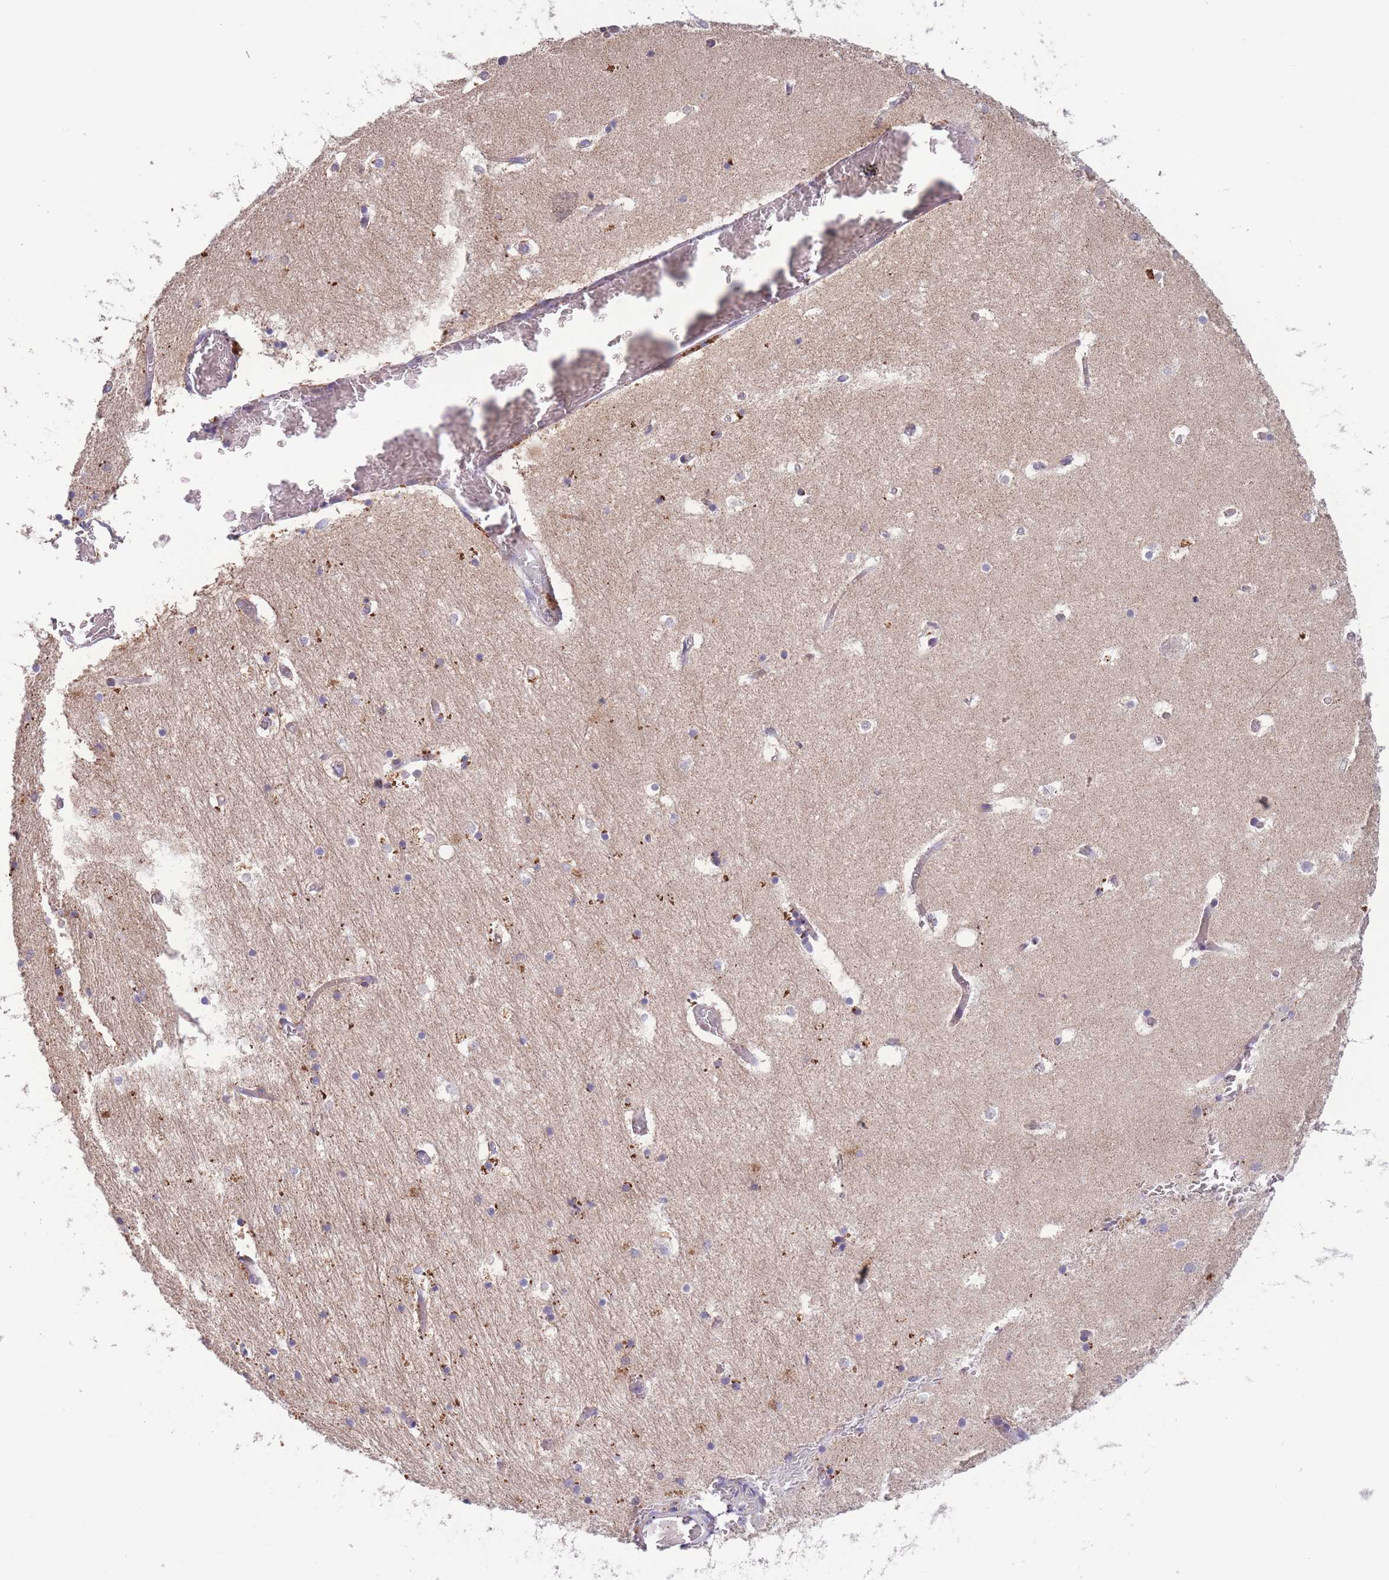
{"staining": {"intensity": "negative", "quantity": "none", "location": "none"}, "tissue": "hippocampus", "cell_type": "Glial cells", "image_type": "normal", "snomed": [{"axis": "morphology", "description": "Normal tissue, NOS"}, {"axis": "topography", "description": "Hippocampus"}], "caption": "Micrograph shows no protein expression in glial cells of unremarkable hippocampus.", "gene": "SLC25A42", "patient": {"sex": "female", "age": 52}}